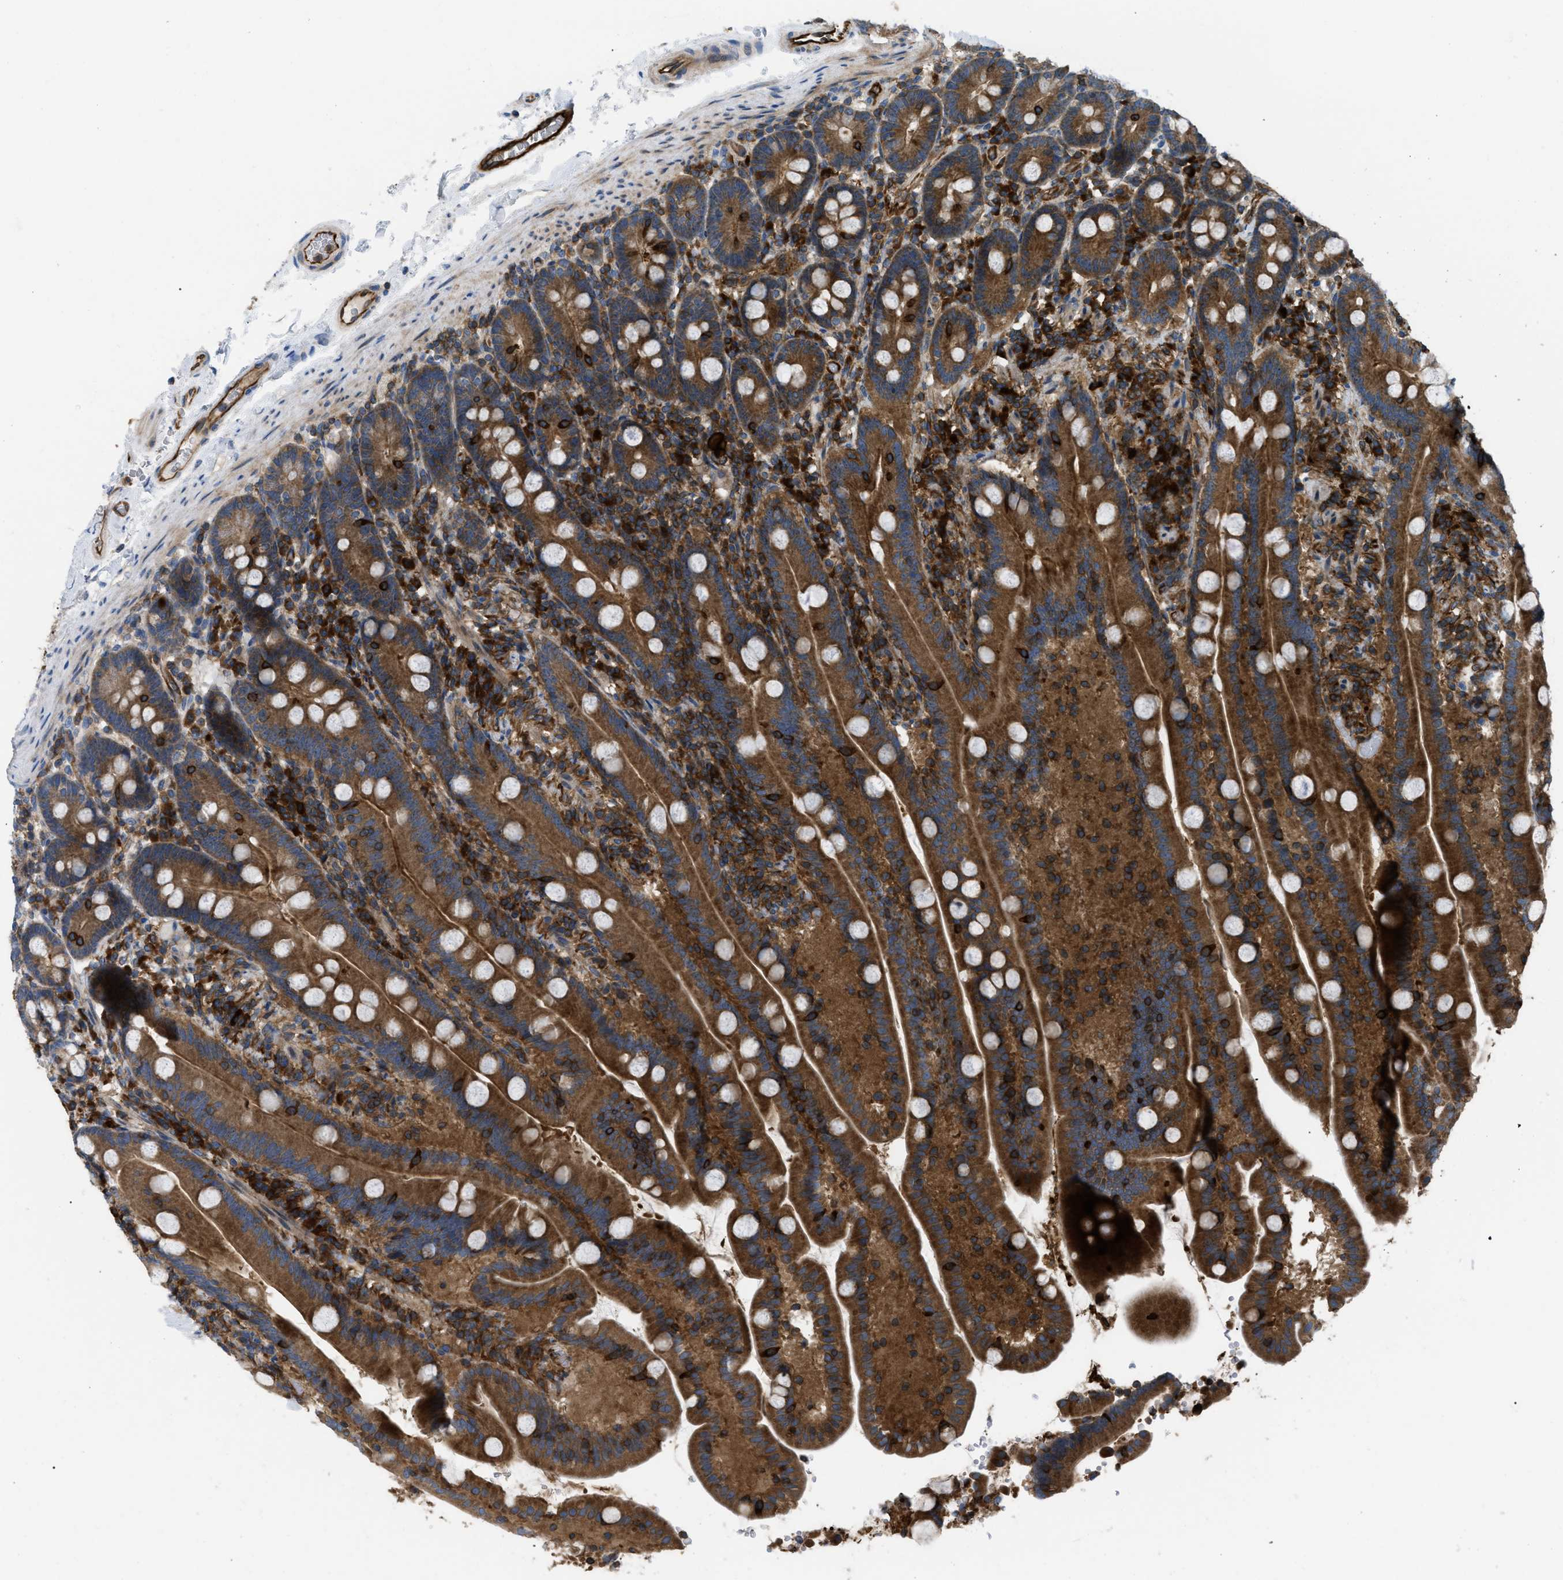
{"staining": {"intensity": "strong", "quantity": ">75%", "location": "cytoplasmic/membranous"}, "tissue": "duodenum", "cell_type": "Glandular cells", "image_type": "normal", "snomed": [{"axis": "morphology", "description": "Normal tissue, NOS"}, {"axis": "topography", "description": "Duodenum"}], "caption": "Protein expression analysis of unremarkable duodenum reveals strong cytoplasmic/membranous staining in about >75% of glandular cells.", "gene": "ATP2A3", "patient": {"sex": "male", "age": 54}}